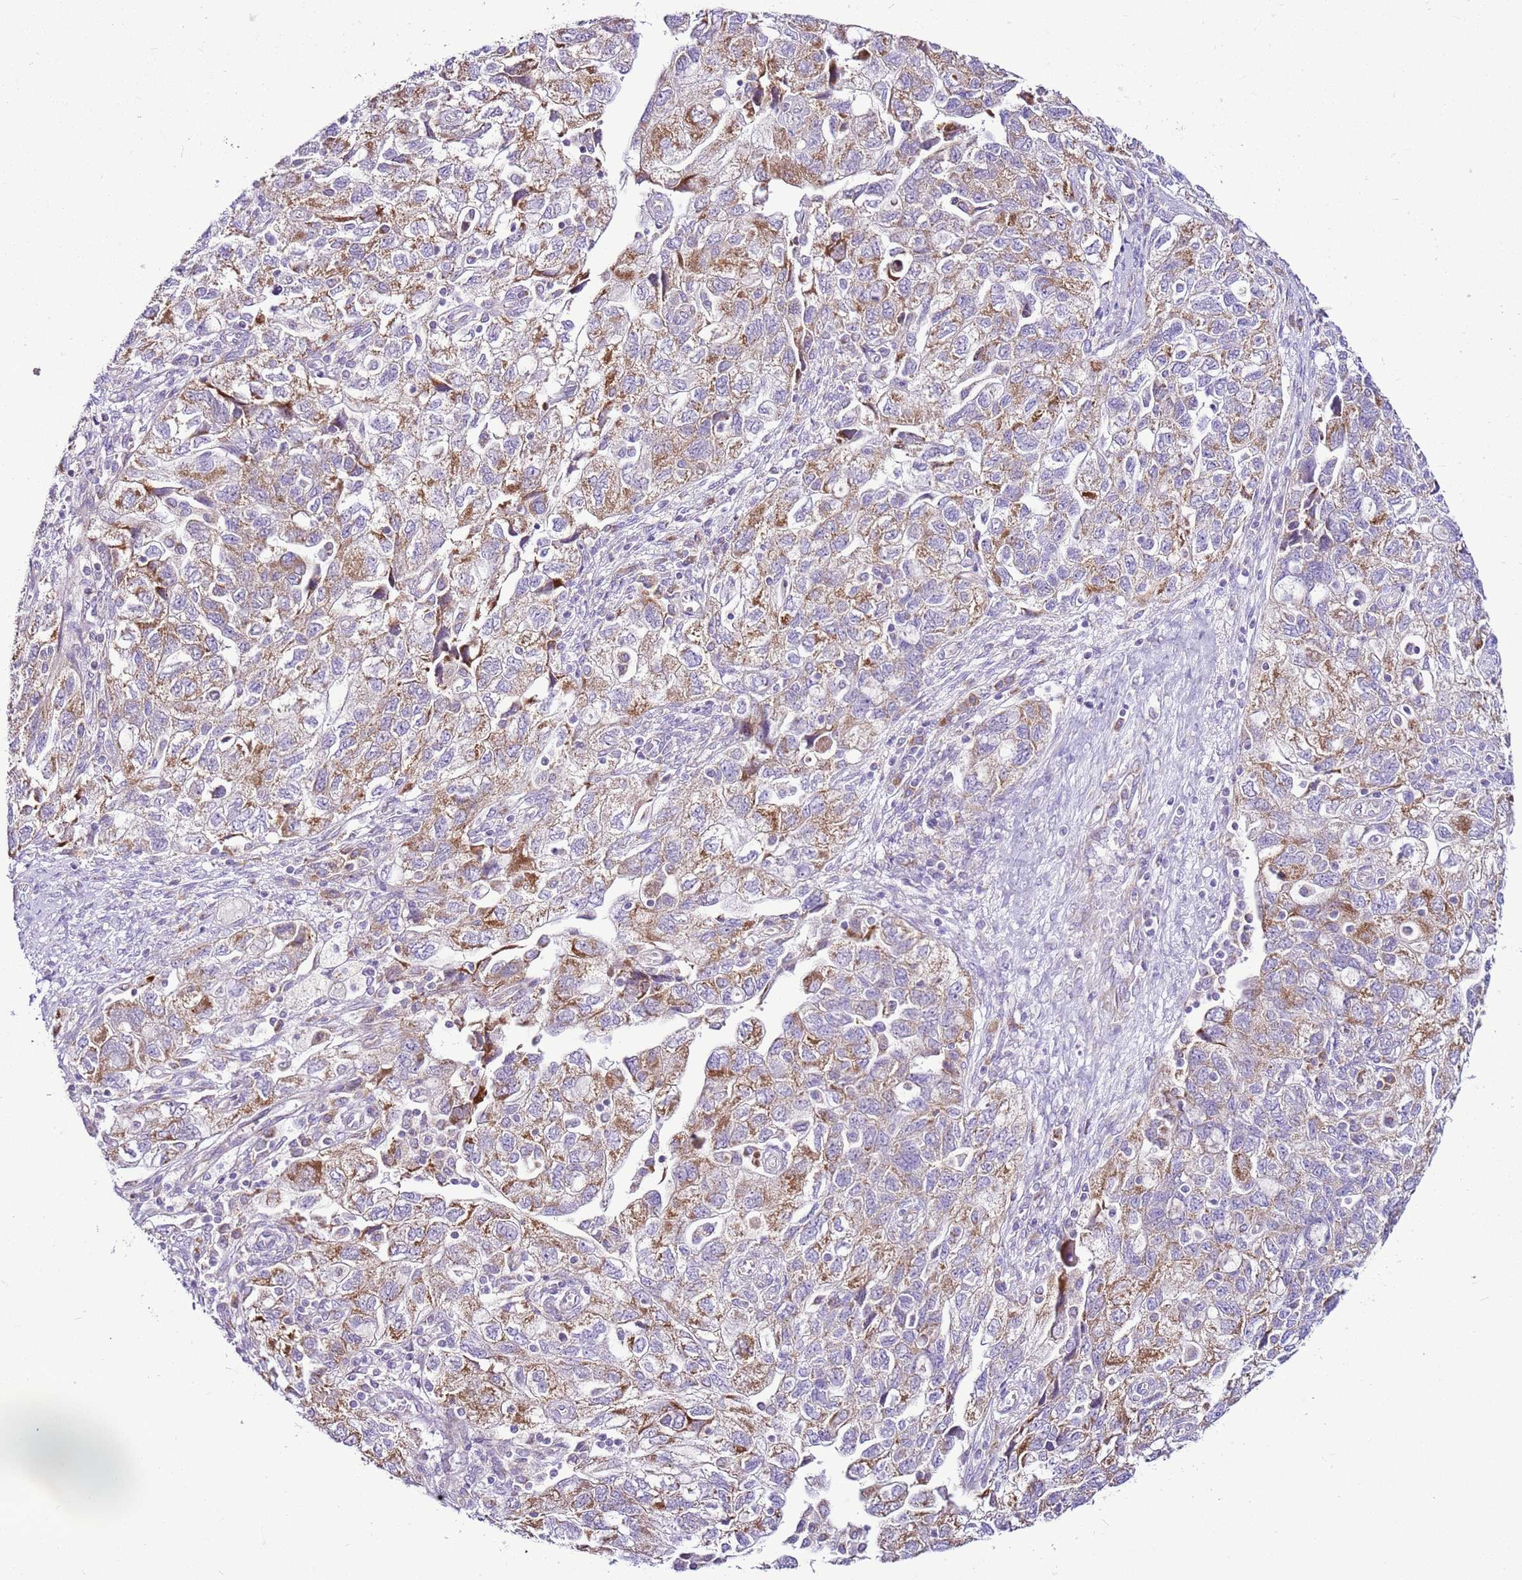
{"staining": {"intensity": "moderate", "quantity": "25%-75%", "location": "cytoplasmic/membranous"}, "tissue": "ovarian cancer", "cell_type": "Tumor cells", "image_type": "cancer", "snomed": [{"axis": "morphology", "description": "Carcinoma, NOS"}, {"axis": "morphology", "description": "Cystadenocarcinoma, serous, NOS"}, {"axis": "topography", "description": "Ovary"}], "caption": "Immunohistochemical staining of ovarian serous cystadenocarcinoma exhibits moderate cytoplasmic/membranous protein expression in about 25%-75% of tumor cells. (IHC, brightfield microscopy, high magnification).", "gene": "MRPL36", "patient": {"sex": "female", "age": 69}}